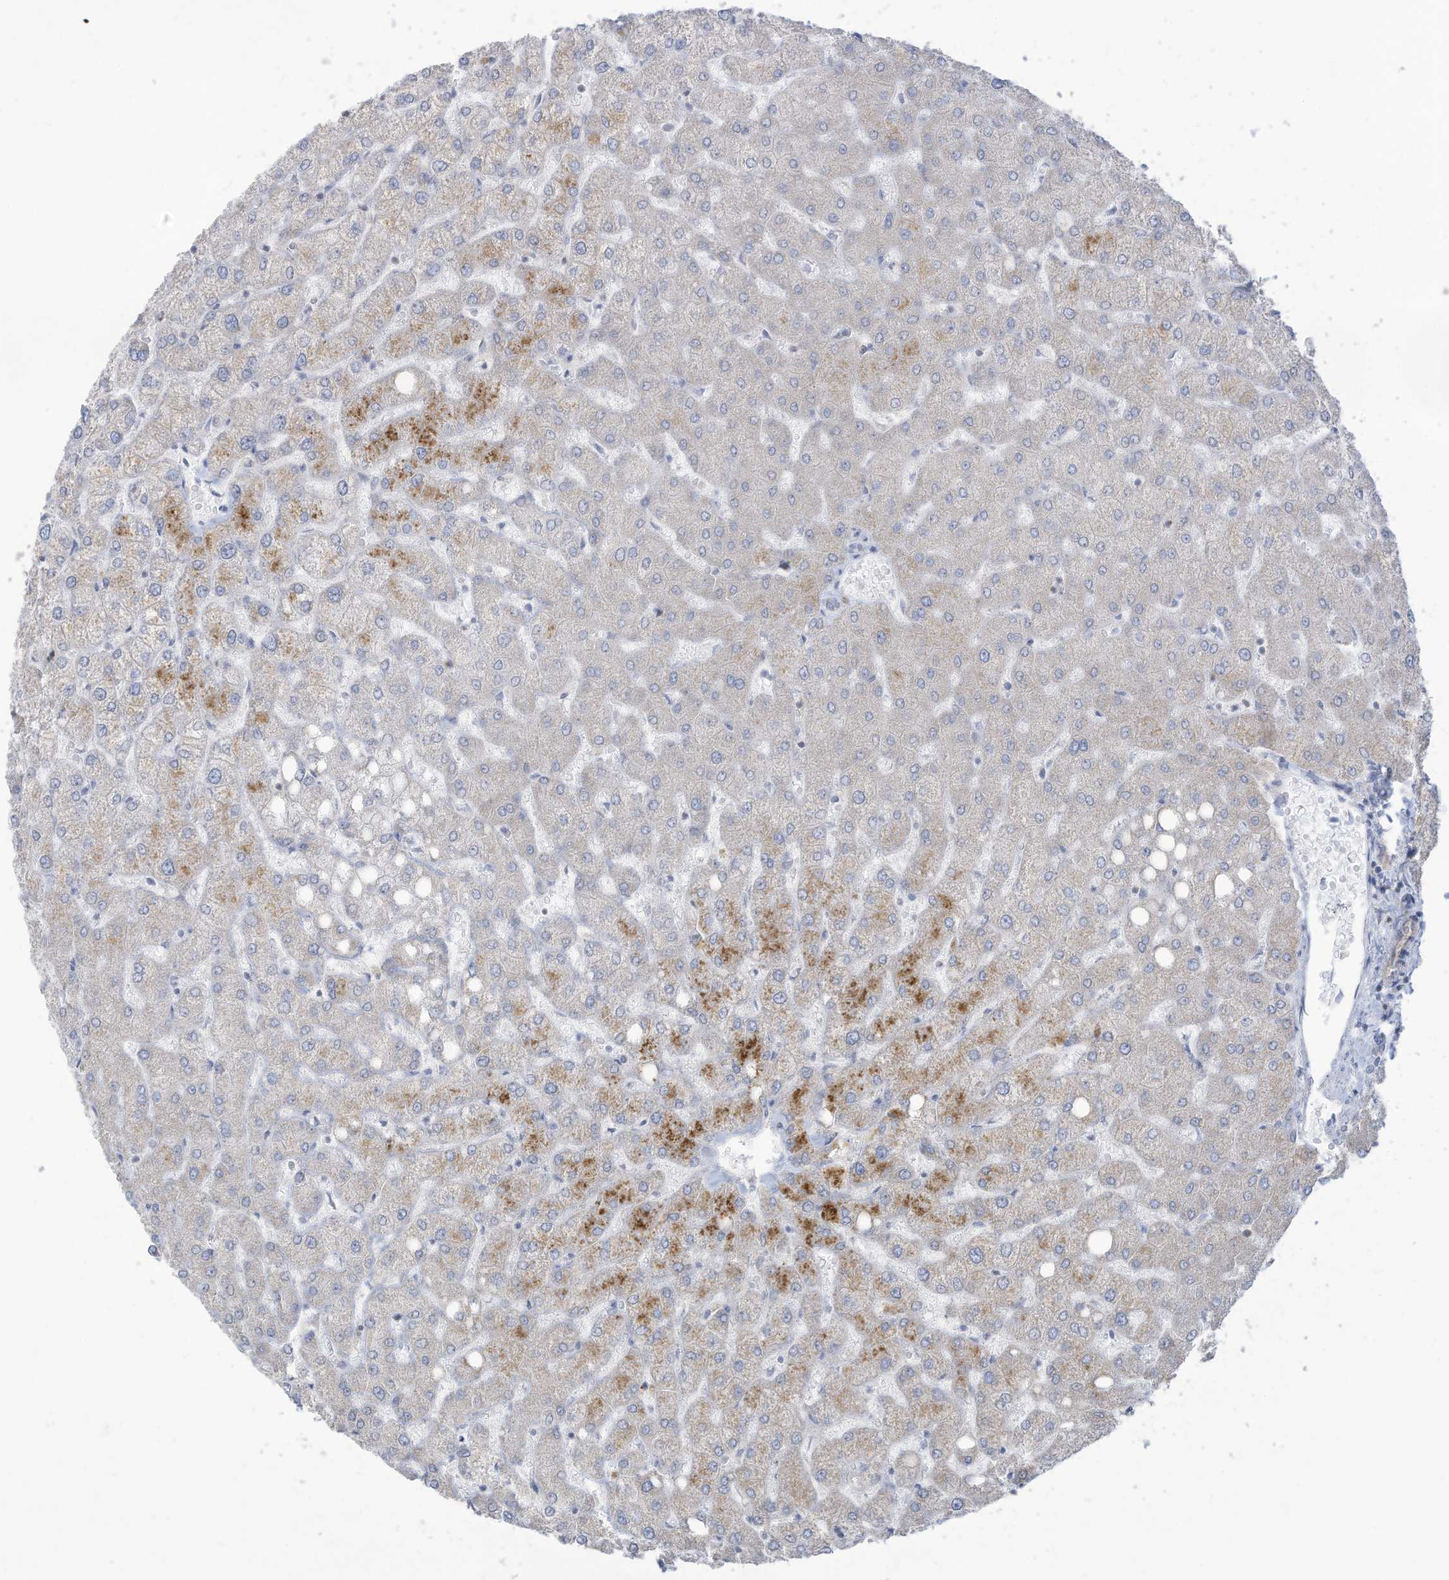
{"staining": {"intensity": "negative", "quantity": "none", "location": "none"}, "tissue": "liver", "cell_type": "Cholangiocytes", "image_type": "normal", "snomed": [{"axis": "morphology", "description": "Normal tissue, NOS"}, {"axis": "topography", "description": "Liver"}], "caption": "The histopathology image displays no significant expression in cholangiocytes of liver. The staining is performed using DAB (3,3'-diaminobenzidine) brown chromogen with nuclei counter-stained in using hematoxylin.", "gene": "THNSL2", "patient": {"sex": "female", "age": 54}}